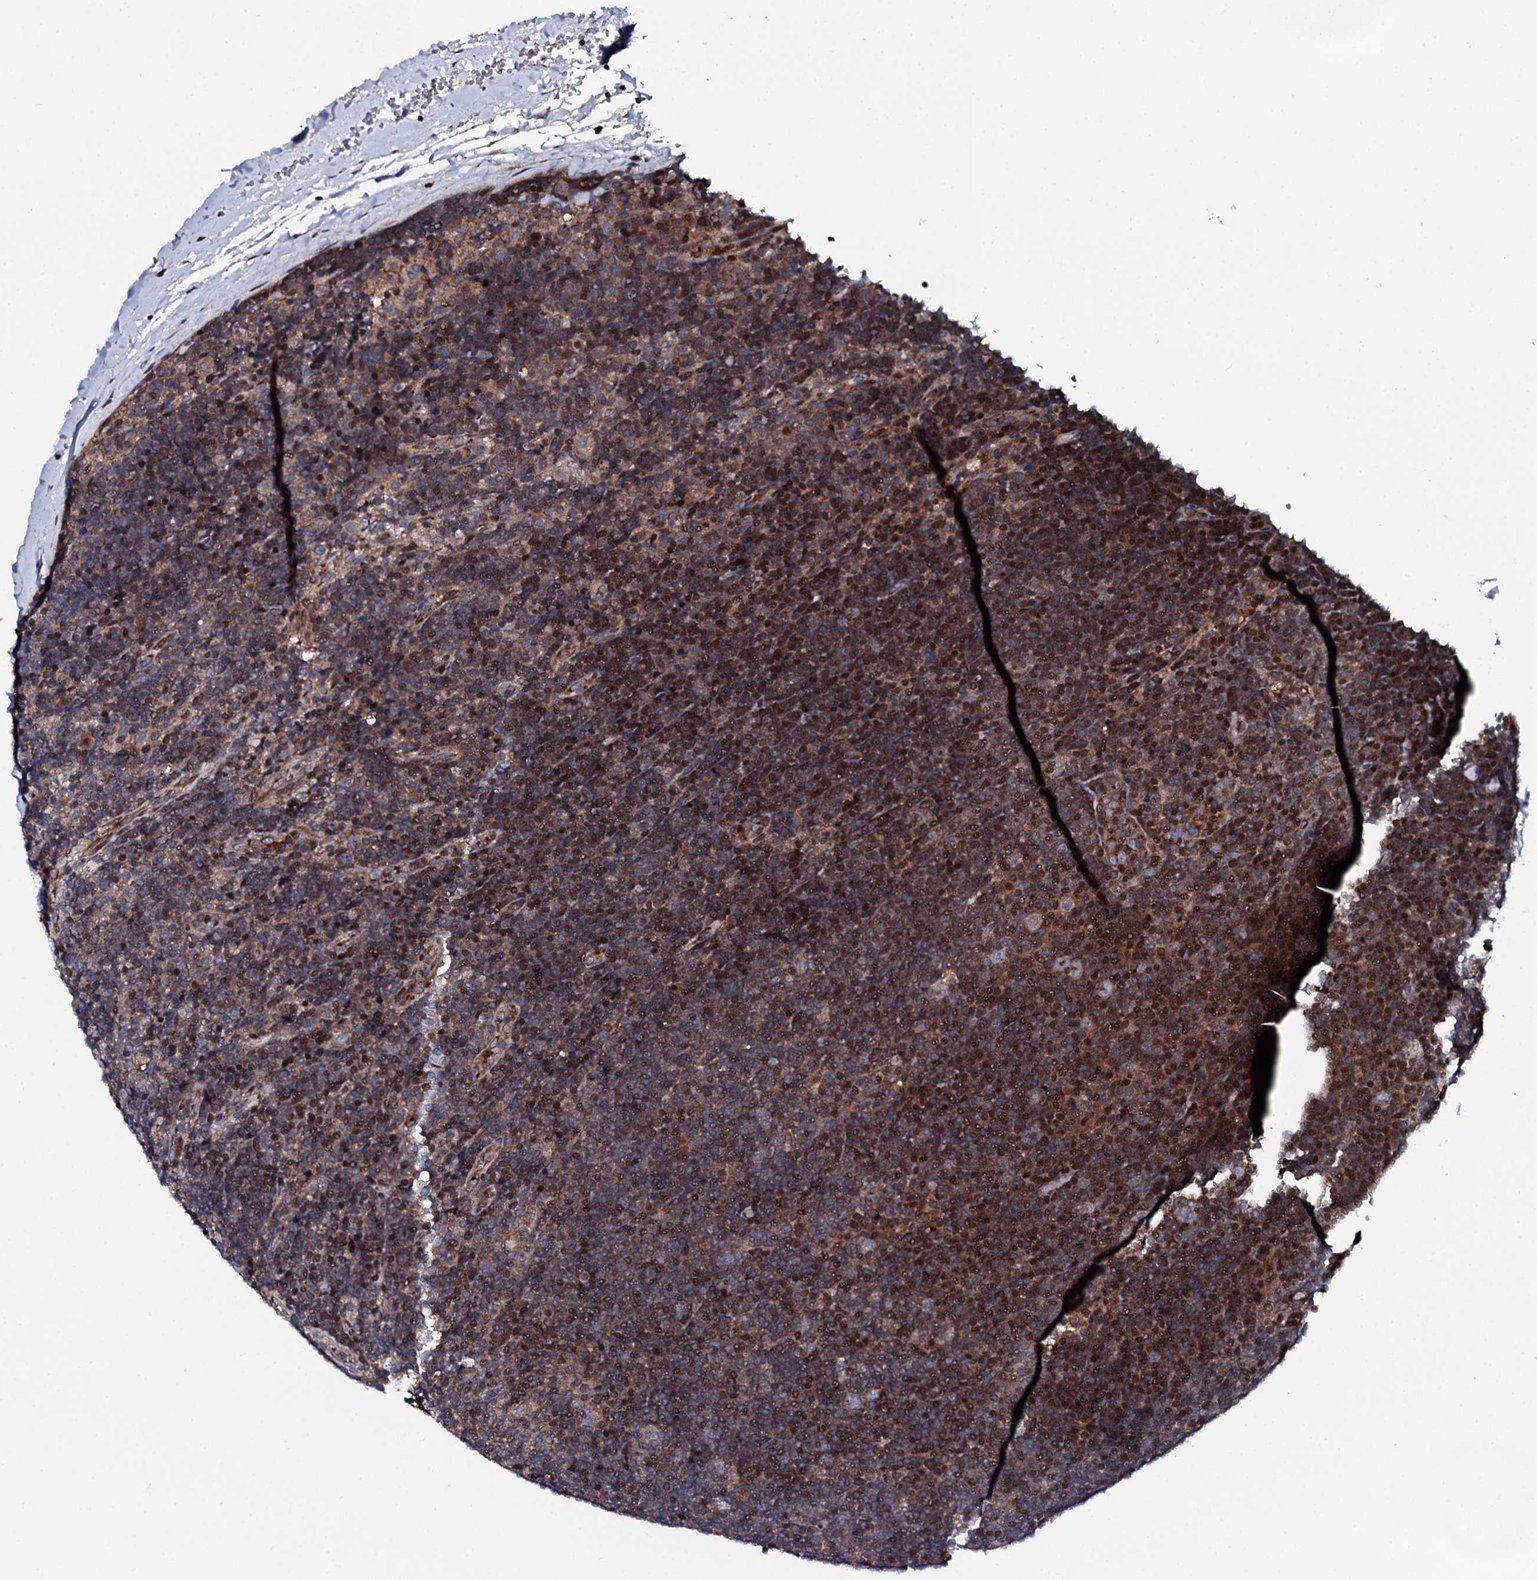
{"staining": {"intensity": "moderate", "quantity": "25%-75%", "location": "cytoplasmic/membranous"}, "tissue": "lymphoma", "cell_type": "Tumor cells", "image_type": "cancer", "snomed": [{"axis": "morphology", "description": "Hodgkin's disease, NOS"}, {"axis": "topography", "description": "Lymph node"}], "caption": "Protein staining shows moderate cytoplasmic/membranous staining in approximately 25%-75% of tumor cells in lymphoma.", "gene": "PLET1", "patient": {"sex": "female", "age": 57}}